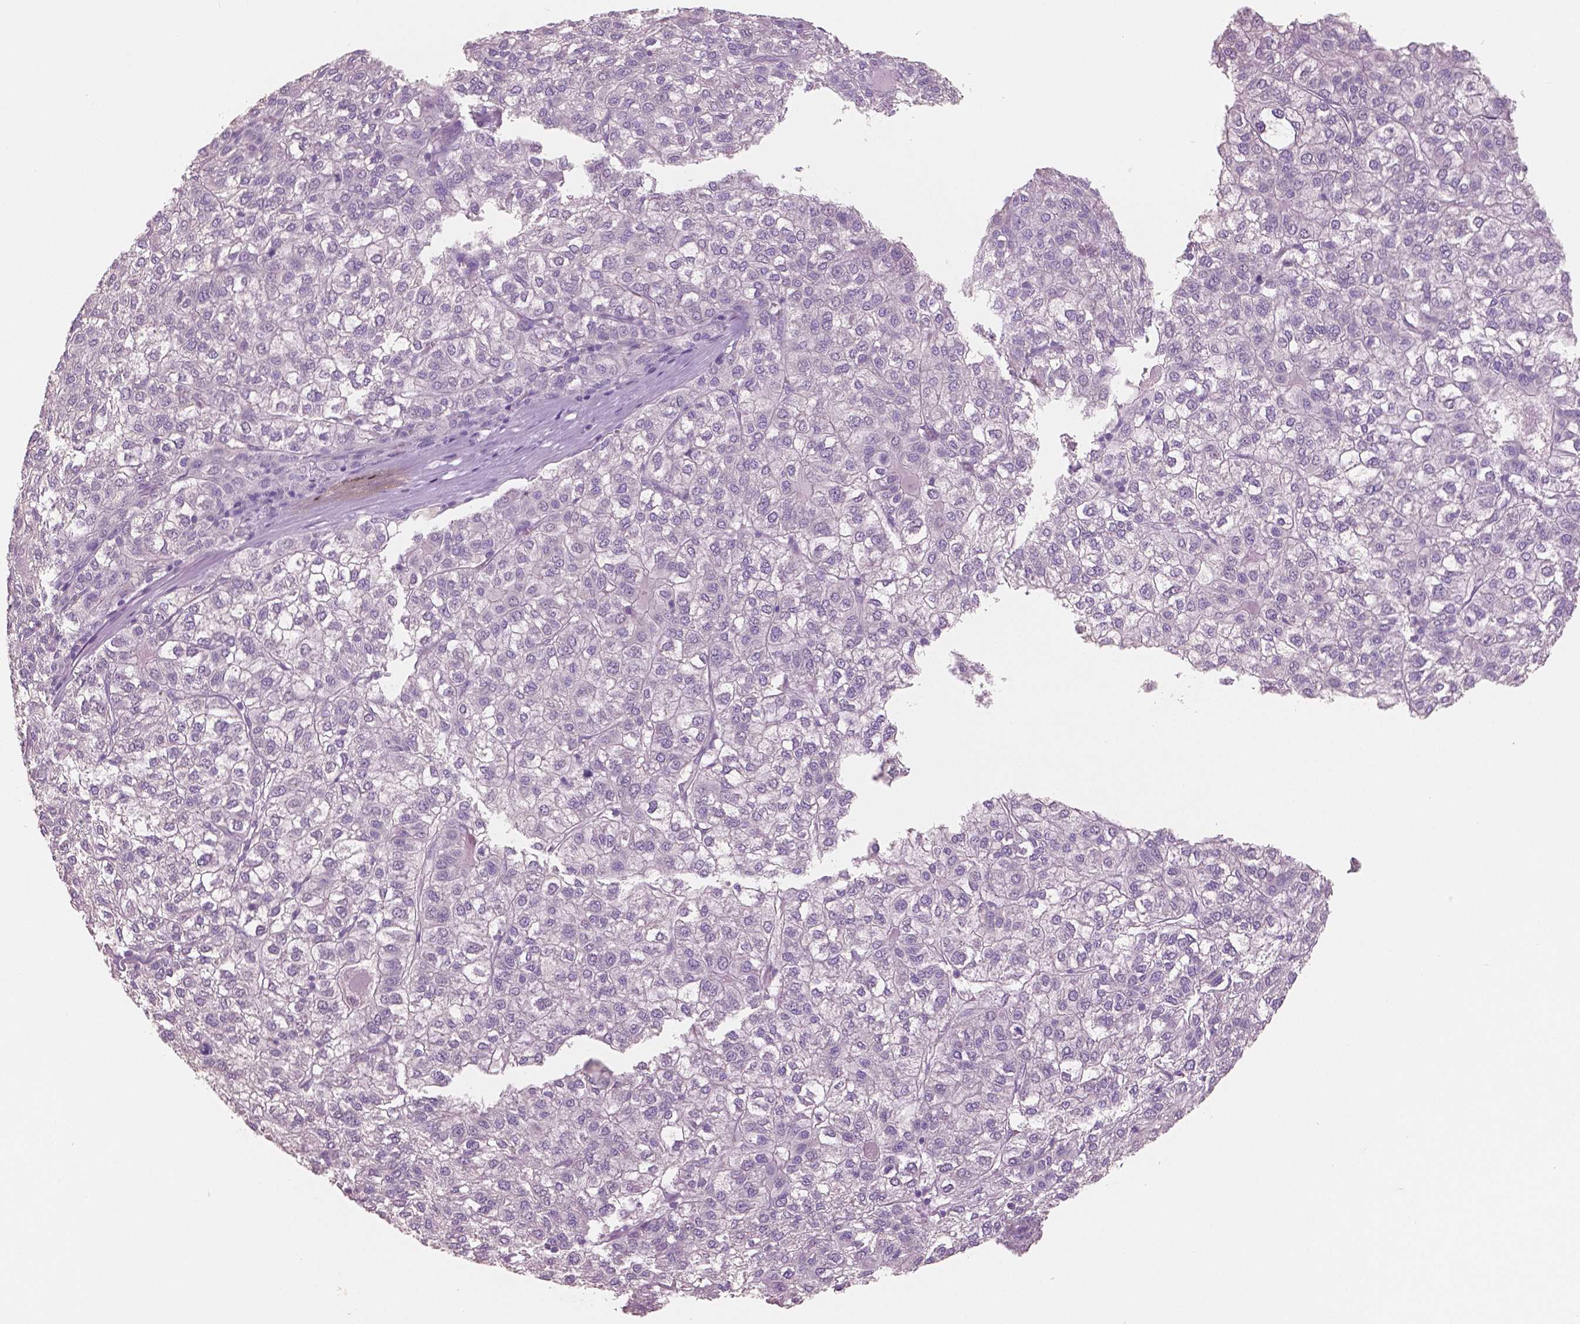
{"staining": {"intensity": "negative", "quantity": "none", "location": "none"}, "tissue": "liver cancer", "cell_type": "Tumor cells", "image_type": "cancer", "snomed": [{"axis": "morphology", "description": "Carcinoma, Hepatocellular, NOS"}, {"axis": "topography", "description": "Liver"}], "caption": "Immunohistochemical staining of human hepatocellular carcinoma (liver) demonstrates no significant staining in tumor cells.", "gene": "NECAB2", "patient": {"sex": "female", "age": 43}}